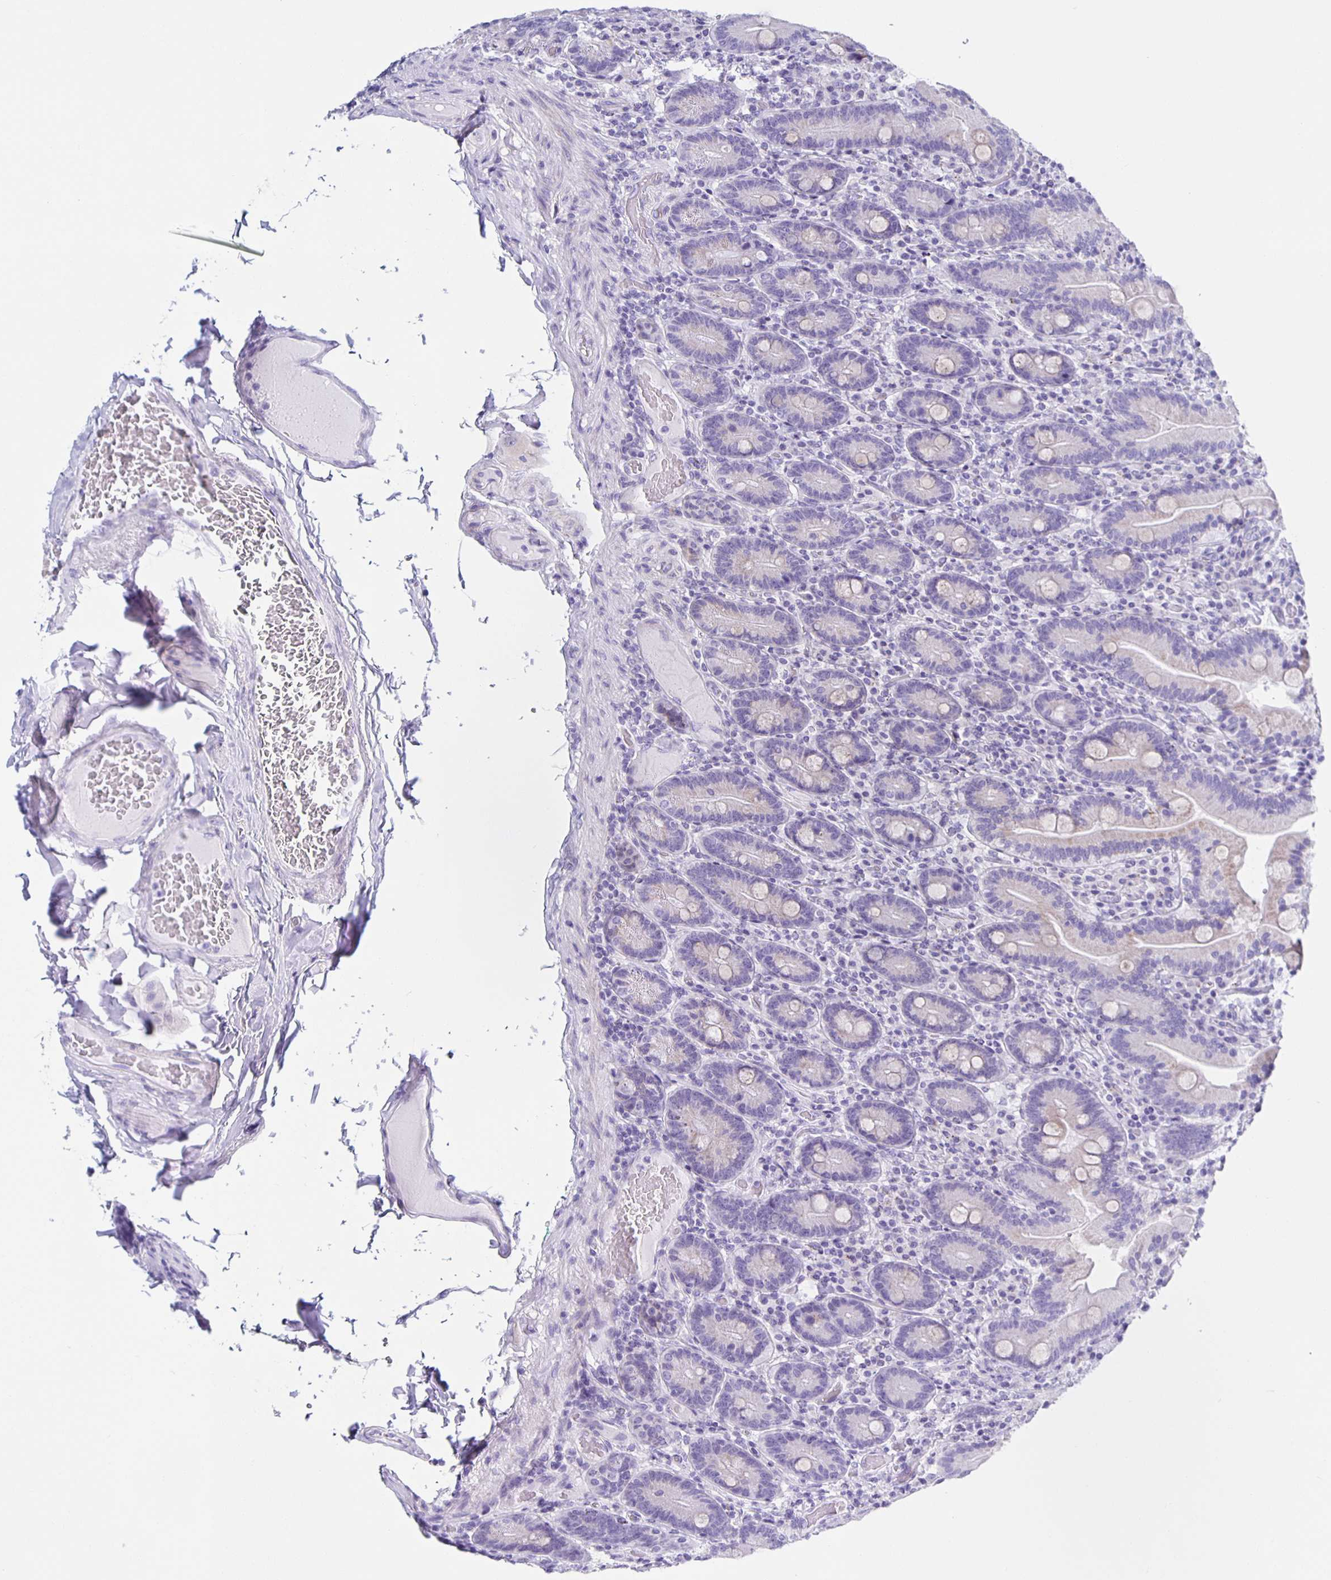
{"staining": {"intensity": "negative", "quantity": "none", "location": "none"}, "tissue": "duodenum", "cell_type": "Glandular cells", "image_type": "normal", "snomed": [{"axis": "morphology", "description": "Normal tissue, NOS"}, {"axis": "topography", "description": "Duodenum"}], "caption": "IHC micrograph of normal duodenum: human duodenum stained with DAB (3,3'-diaminobenzidine) displays no significant protein expression in glandular cells. (DAB (3,3'-diaminobenzidine) immunohistochemistry with hematoxylin counter stain).", "gene": "AQP6", "patient": {"sex": "female", "age": 62}}